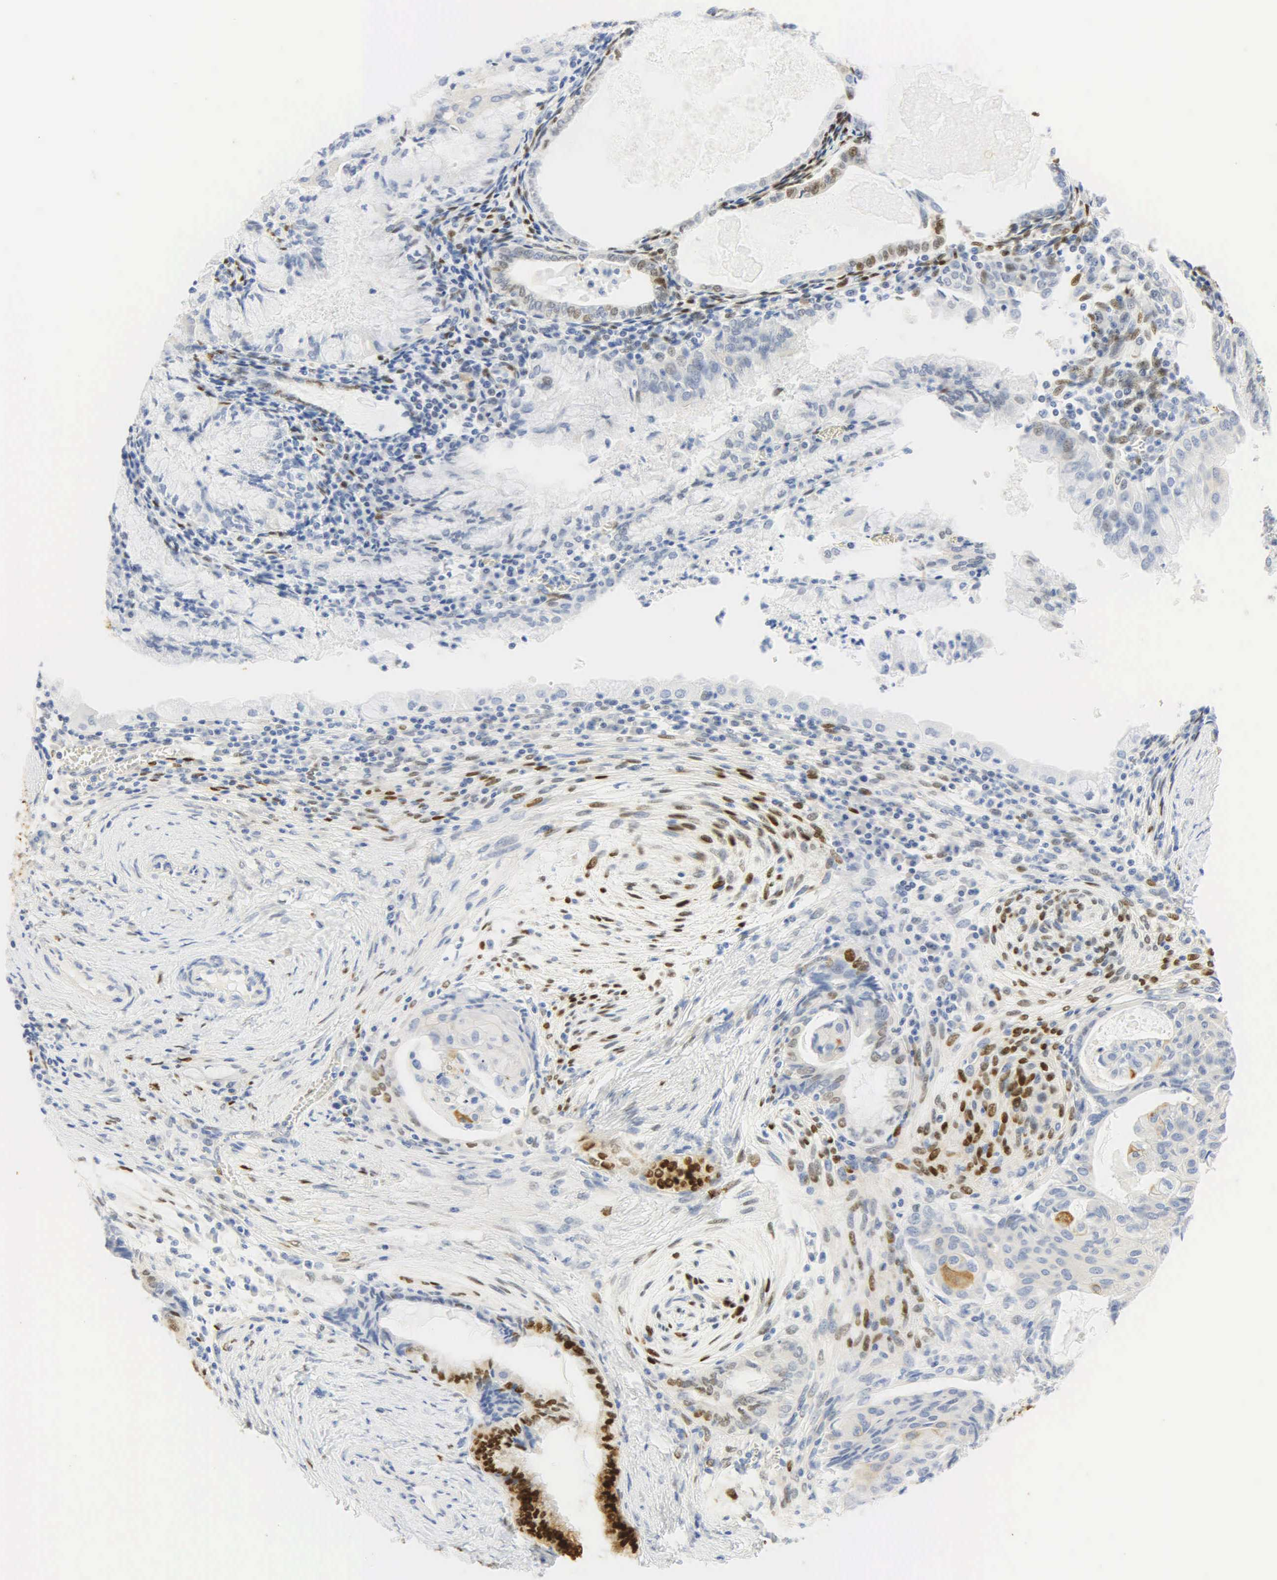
{"staining": {"intensity": "weak", "quantity": "<25%", "location": "nuclear"}, "tissue": "endometrial cancer", "cell_type": "Tumor cells", "image_type": "cancer", "snomed": [{"axis": "morphology", "description": "Adenocarcinoma, NOS"}, {"axis": "topography", "description": "Endometrium"}], "caption": "There is no significant expression in tumor cells of endometrial cancer. Brightfield microscopy of immunohistochemistry (IHC) stained with DAB (3,3'-diaminobenzidine) (brown) and hematoxylin (blue), captured at high magnification.", "gene": "PGR", "patient": {"sex": "female", "age": 79}}